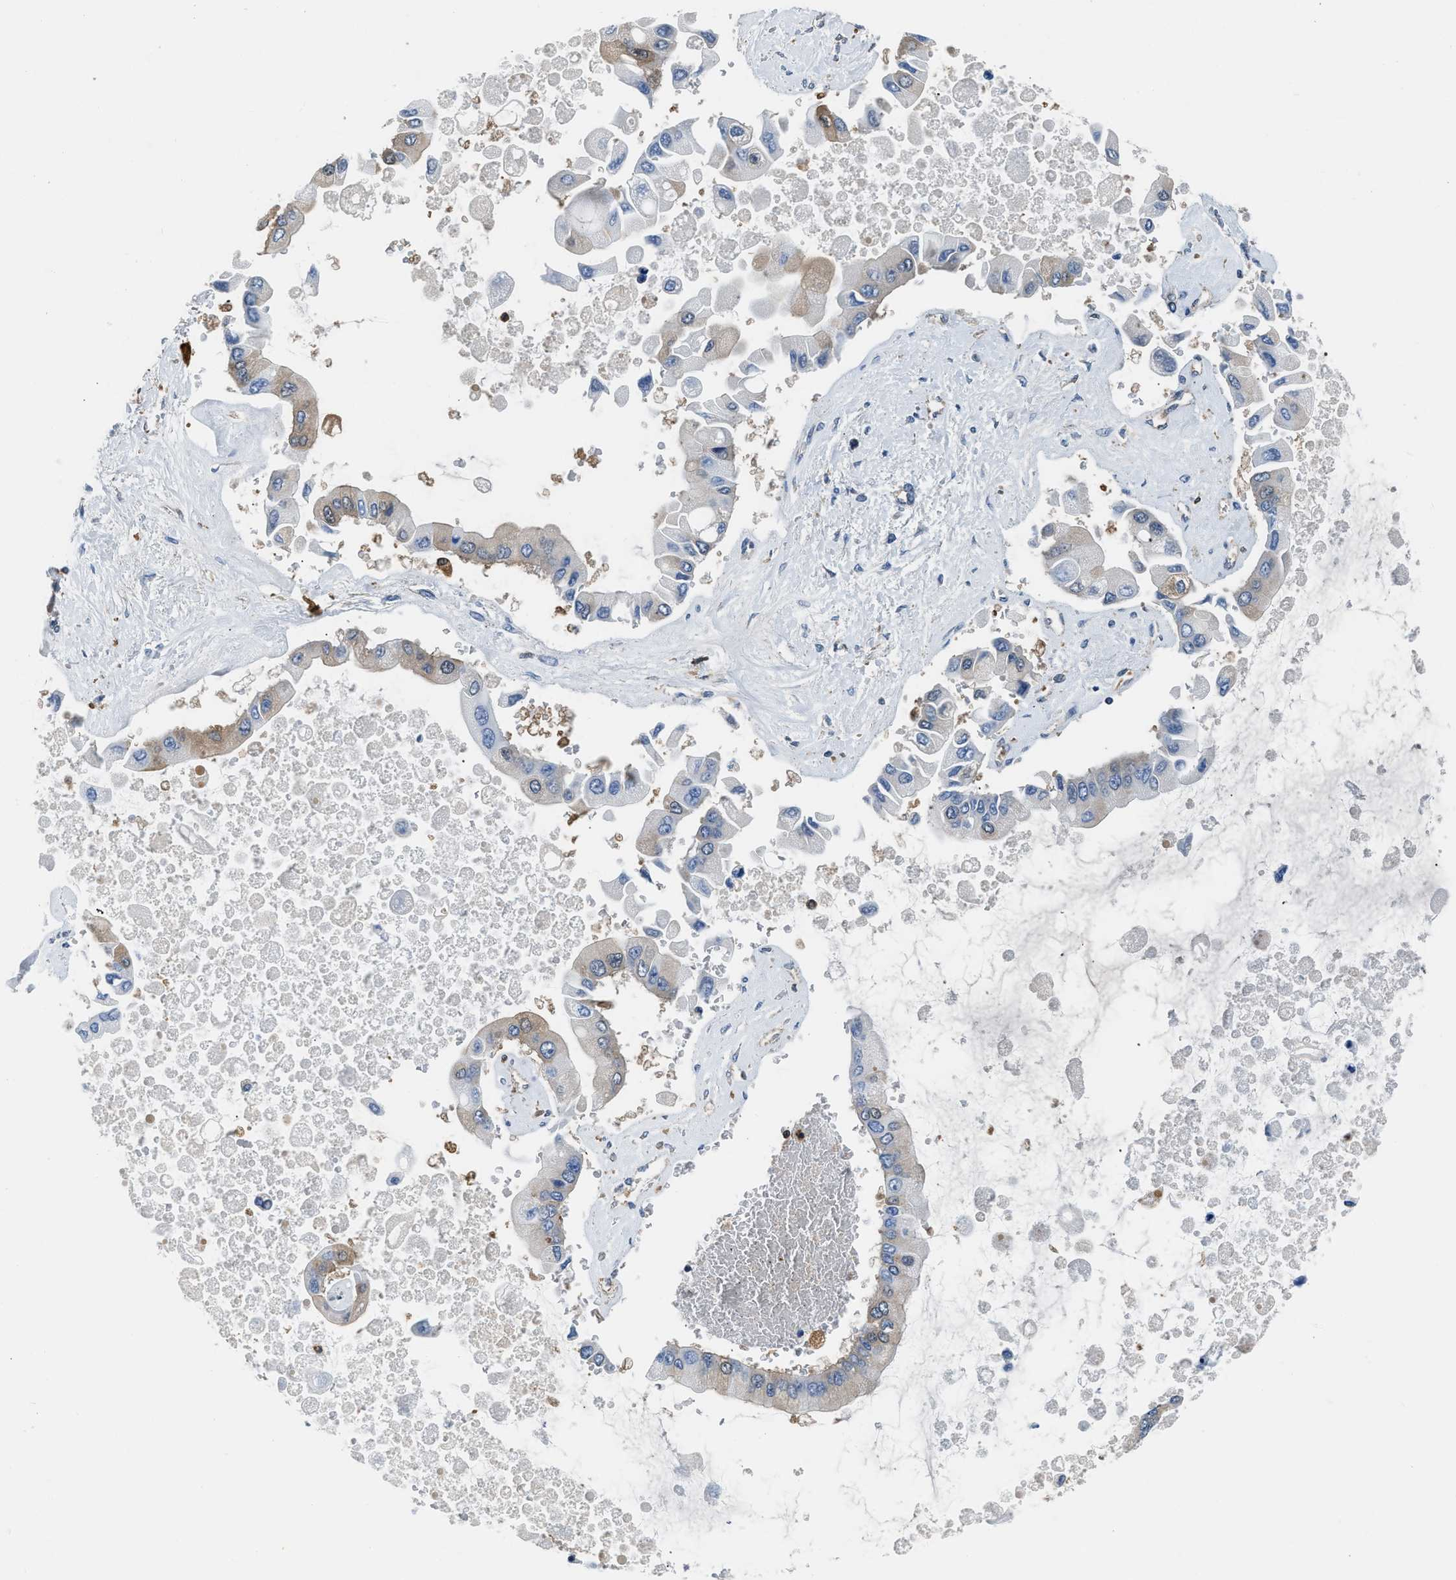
{"staining": {"intensity": "moderate", "quantity": "<25%", "location": "cytoplasmic/membranous"}, "tissue": "liver cancer", "cell_type": "Tumor cells", "image_type": "cancer", "snomed": [{"axis": "morphology", "description": "Cholangiocarcinoma"}, {"axis": "topography", "description": "Liver"}], "caption": "Brown immunohistochemical staining in human liver cholangiocarcinoma shows moderate cytoplasmic/membranous expression in about <25% of tumor cells.", "gene": "PKM", "patient": {"sex": "male", "age": 50}}